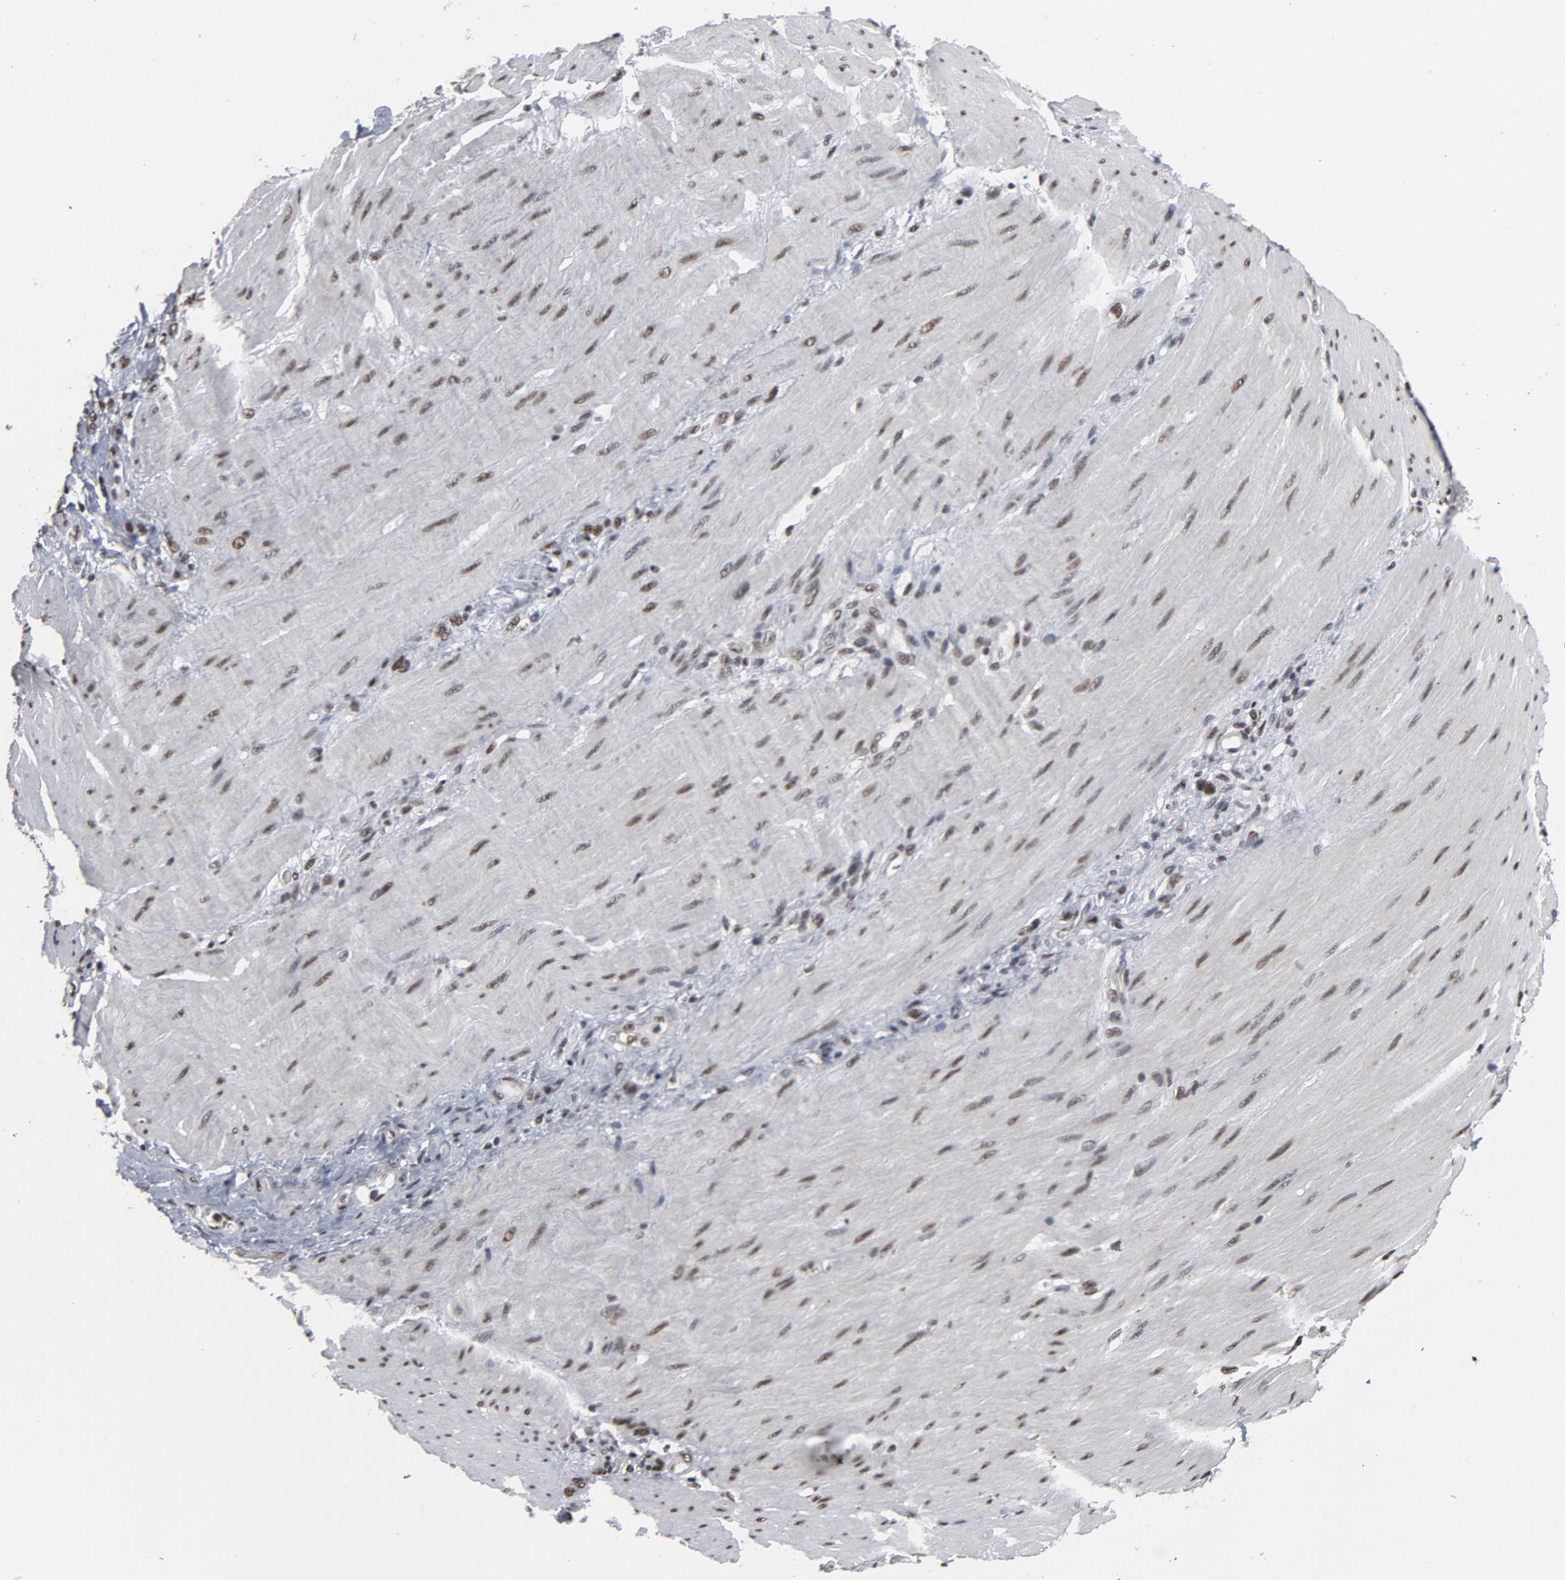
{"staining": {"intensity": "strong", "quantity": ">75%", "location": "nuclear"}, "tissue": "stomach cancer", "cell_type": "Tumor cells", "image_type": "cancer", "snomed": [{"axis": "morphology", "description": "Normal tissue, NOS"}, {"axis": "morphology", "description": "Adenocarcinoma, NOS"}, {"axis": "topography", "description": "Stomach"}], "caption": "About >75% of tumor cells in stomach cancer (adenocarcinoma) demonstrate strong nuclear protein staining as visualized by brown immunohistochemical staining.", "gene": "MRE11", "patient": {"sex": "male", "age": 82}}